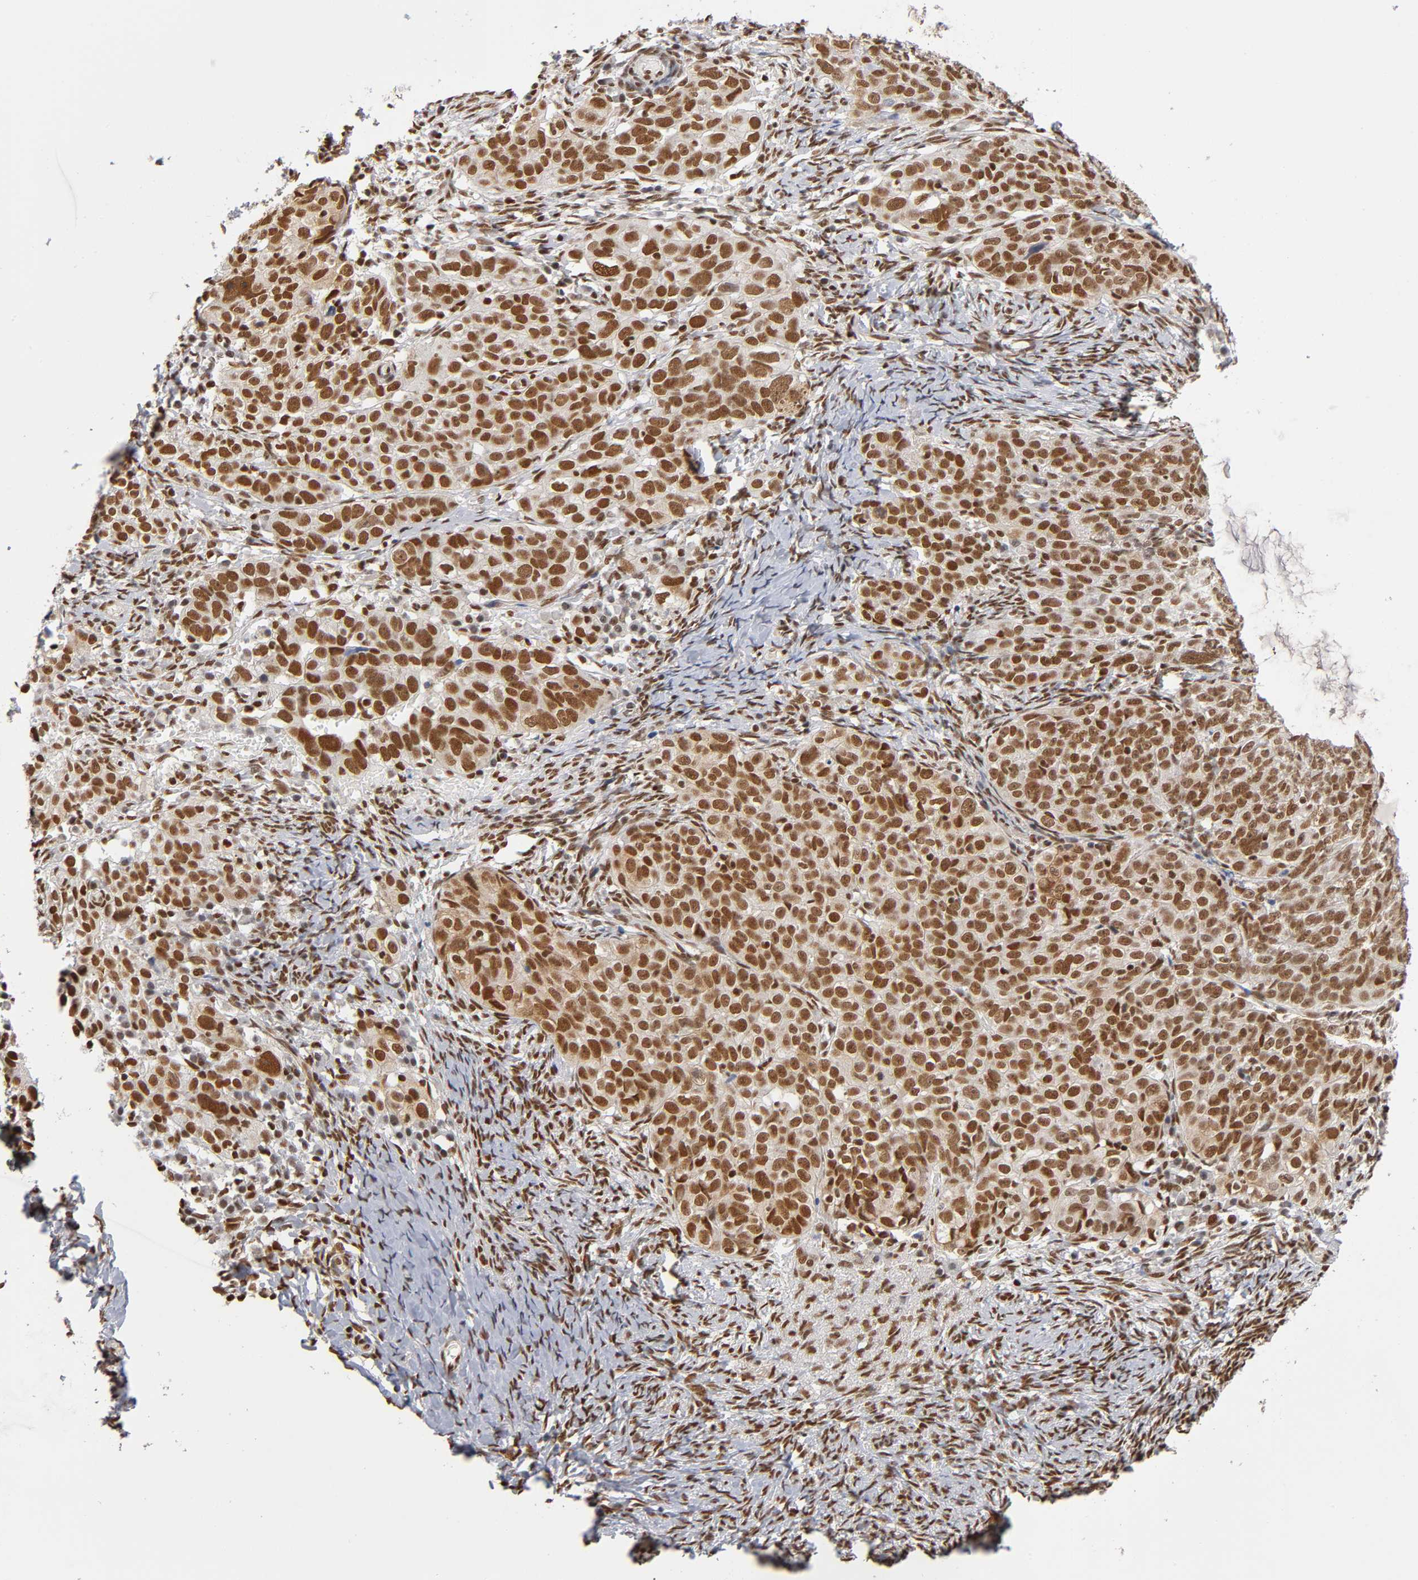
{"staining": {"intensity": "strong", "quantity": ">75%", "location": "nuclear"}, "tissue": "ovarian cancer", "cell_type": "Tumor cells", "image_type": "cancer", "snomed": [{"axis": "morphology", "description": "Normal tissue, NOS"}, {"axis": "morphology", "description": "Cystadenocarcinoma, serous, NOS"}, {"axis": "topography", "description": "Ovary"}], "caption": "High-magnification brightfield microscopy of ovarian cancer (serous cystadenocarcinoma) stained with DAB (brown) and counterstained with hematoxylin (blue). tumor cells exhibit strong nuclear expression is appreciated in about>75% of cells.", "gene": "ILKAP", "patient": {"sex": "female", "age": 62}}